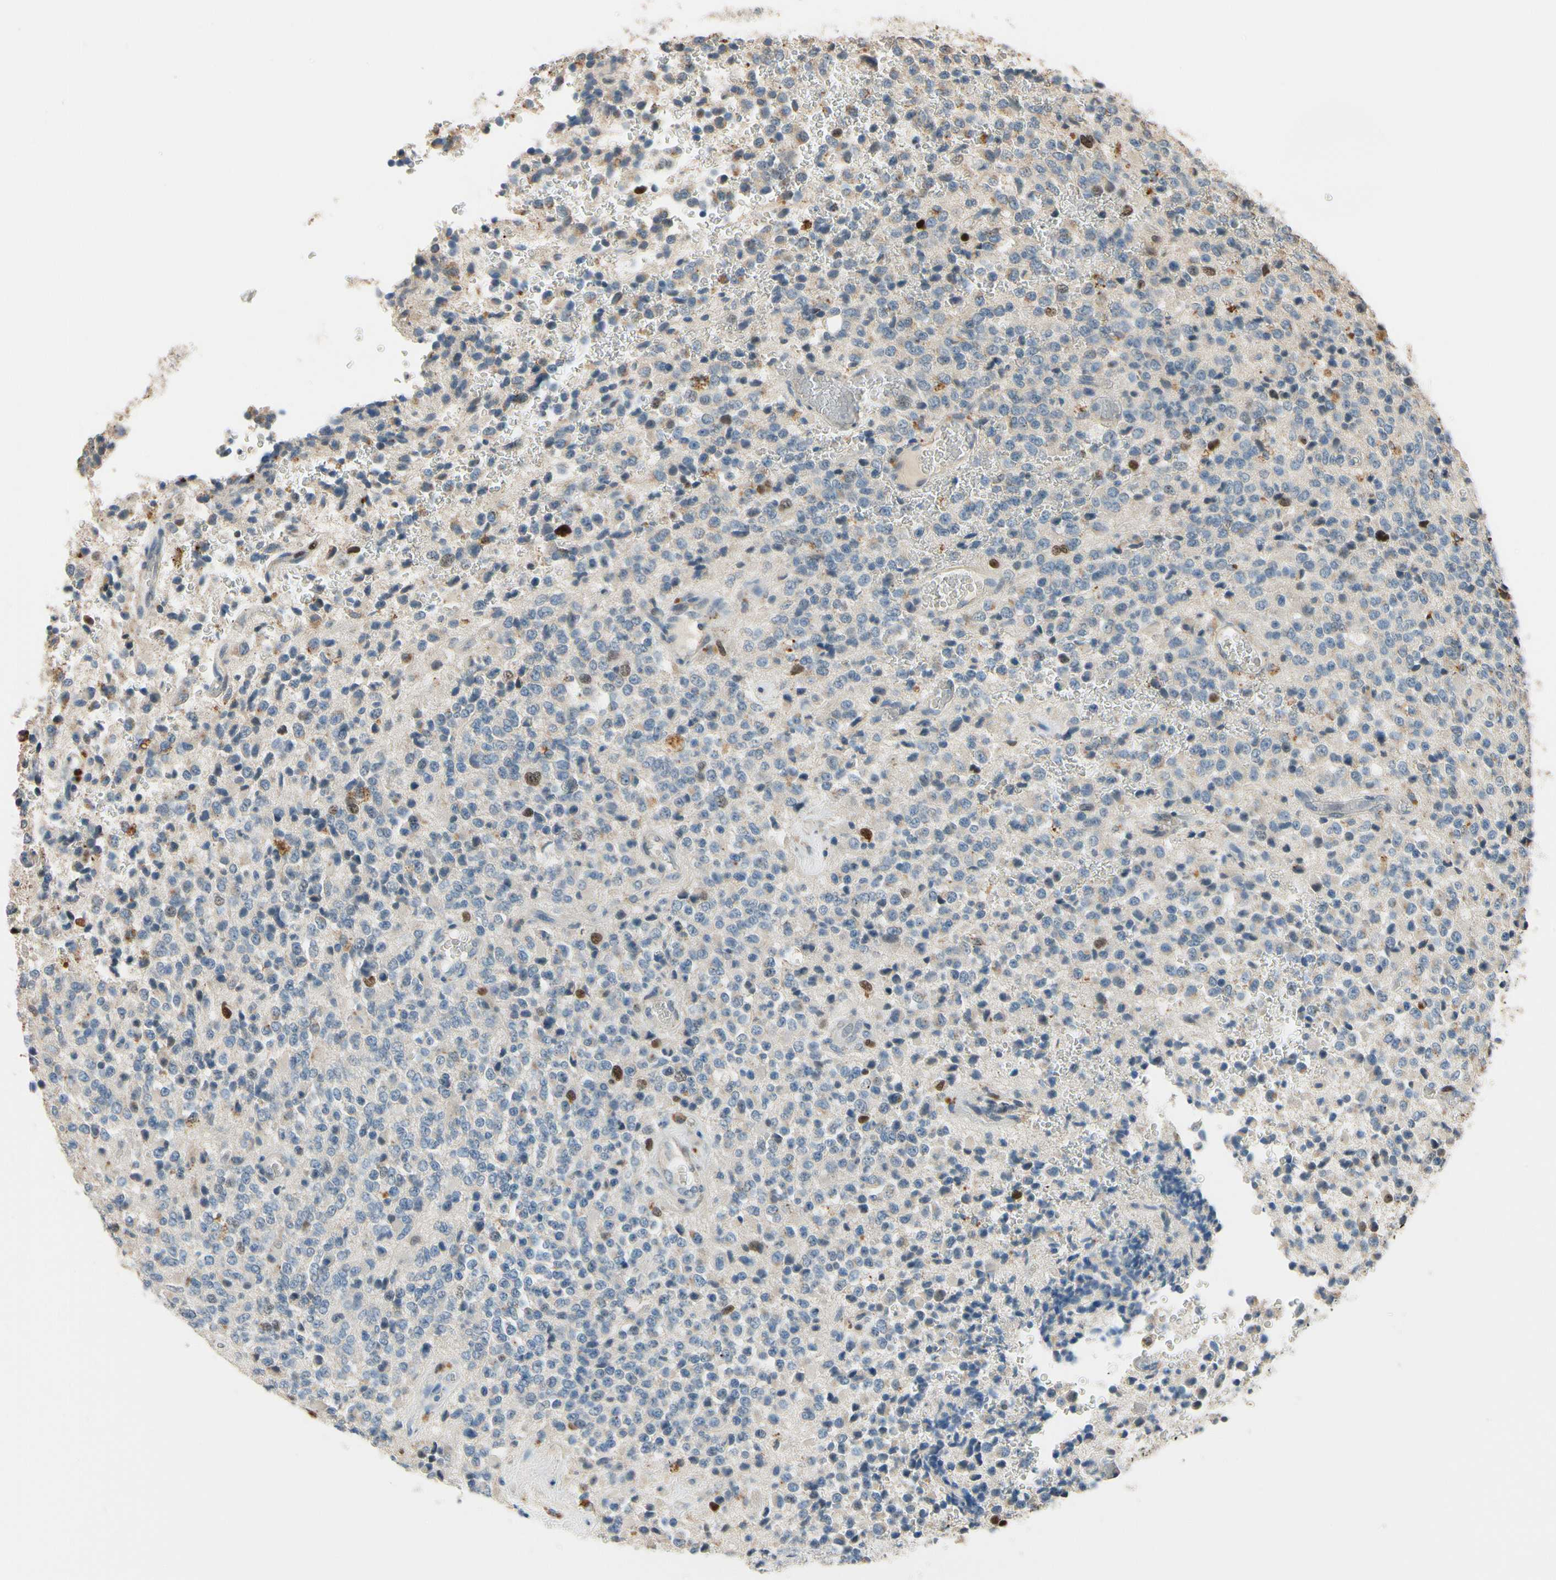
{"staining": {"intensity": "moderate", "quantity": "<25%", "location": "nuclear"}, "tissue": "glioma", "cell_type": "Tumor cells", "image_type": "cancer", "snomed": [{"axis": "morphology", "description": "Glioma, malignant, High grade"}, {"axis": "topography", "description": "pancreas cauda"}], "caption": "Tumor cells display moderate nuclear staining in about <25% of cells in malignant glioma (high-grade).", "gene": "ZKSCAN4", "patient": {"sex": "male", "age": 60}}